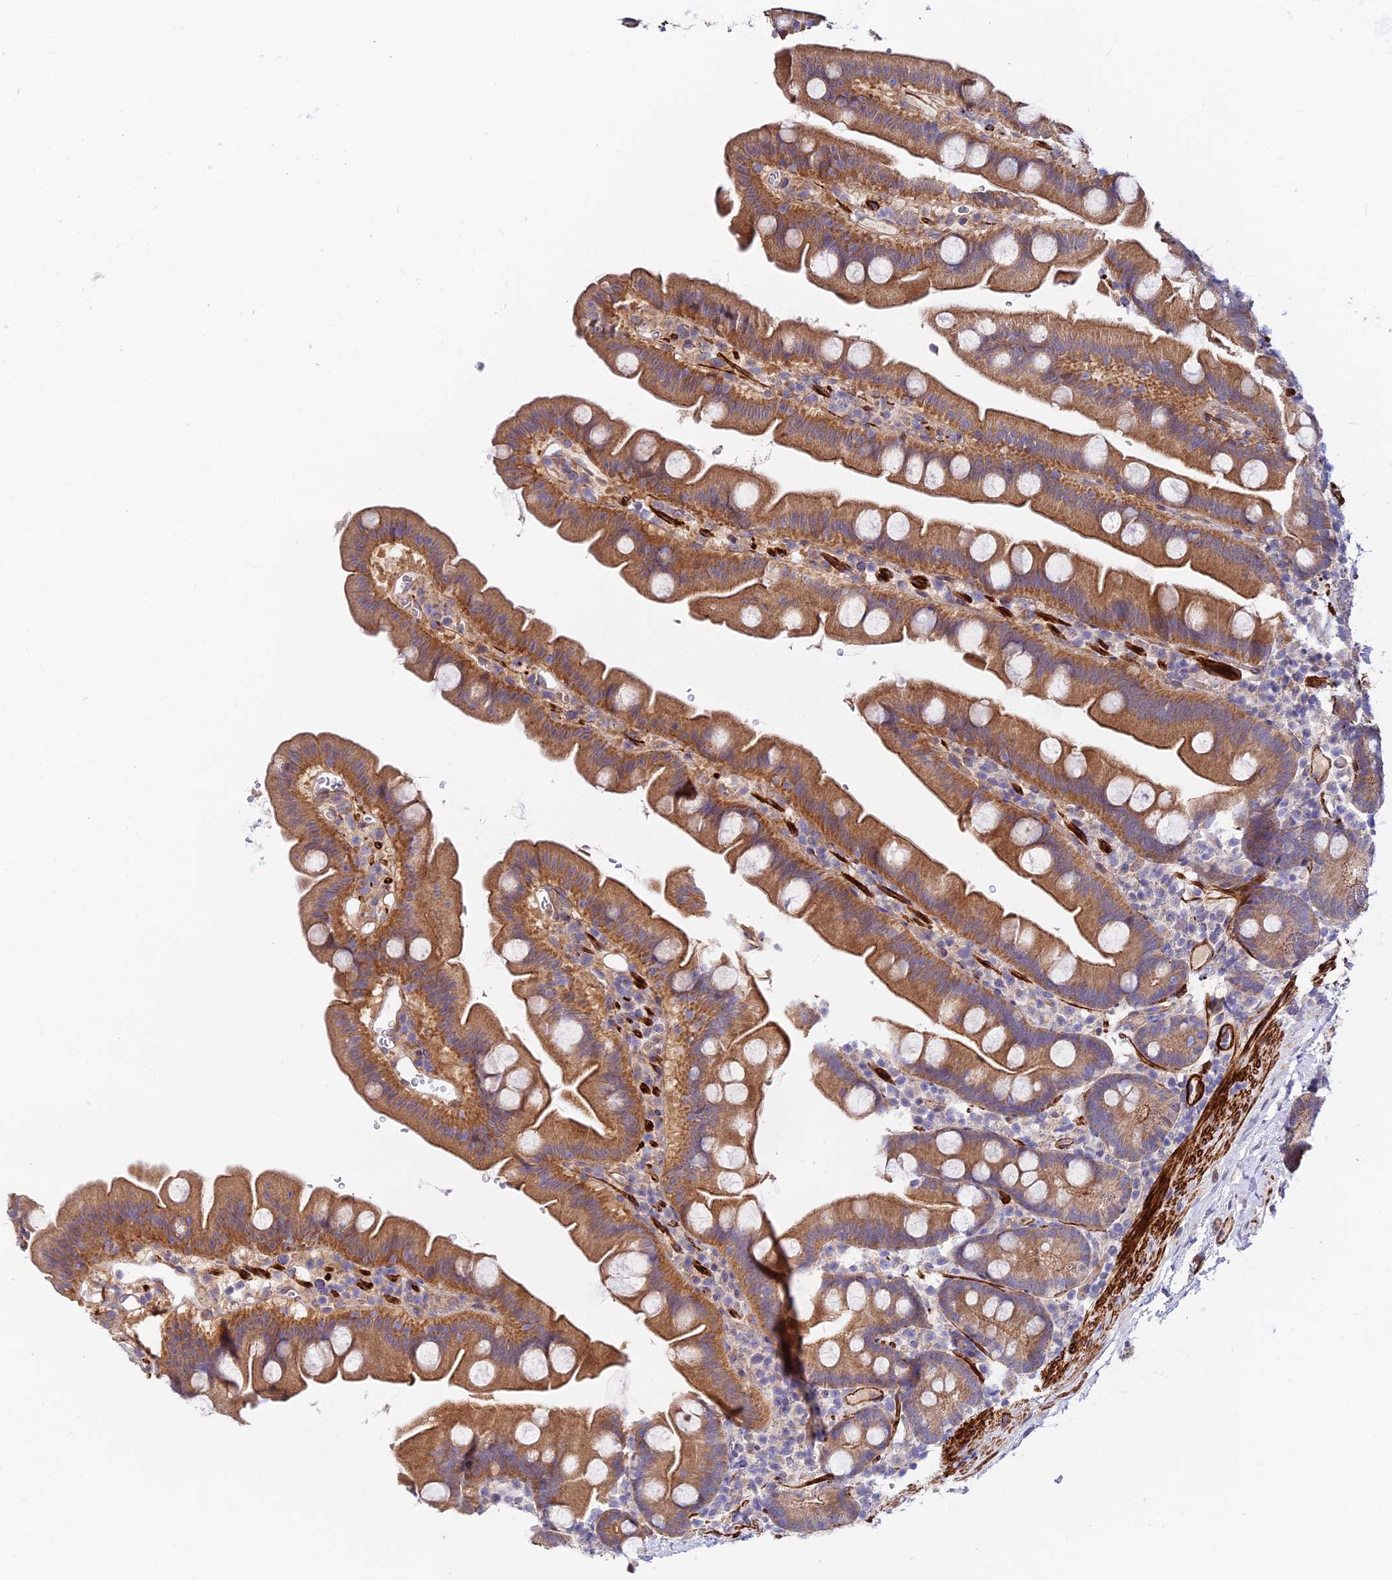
{"staining": {"intensity": "moderate", "quantity": "25%-75%", "location": "cytoplasmic/membranous"}, "tissue": "small intestine", "cell_type": "Glandular cells", "image_type": "normal", "snomed": [{"axis": "morphology", "description": "Normal tissue, NOS"}, {"axis": "topography", "description": "Small intestine"}], "caption": "High-magnification brightfield microscopy of unremarkable small intestine stained with DAB (3,3'-diaminobenzidine) (brown) and counterstained with hematoxylin (blue). glandular cells exhibit moderate cytoplasmic/membranous expression is identified in about25%-75% of cells. (IHC, brightfield microscopy, high magnification).", "gene": "ANKRD50", "patient": {"sex": "female", "age": 68}}